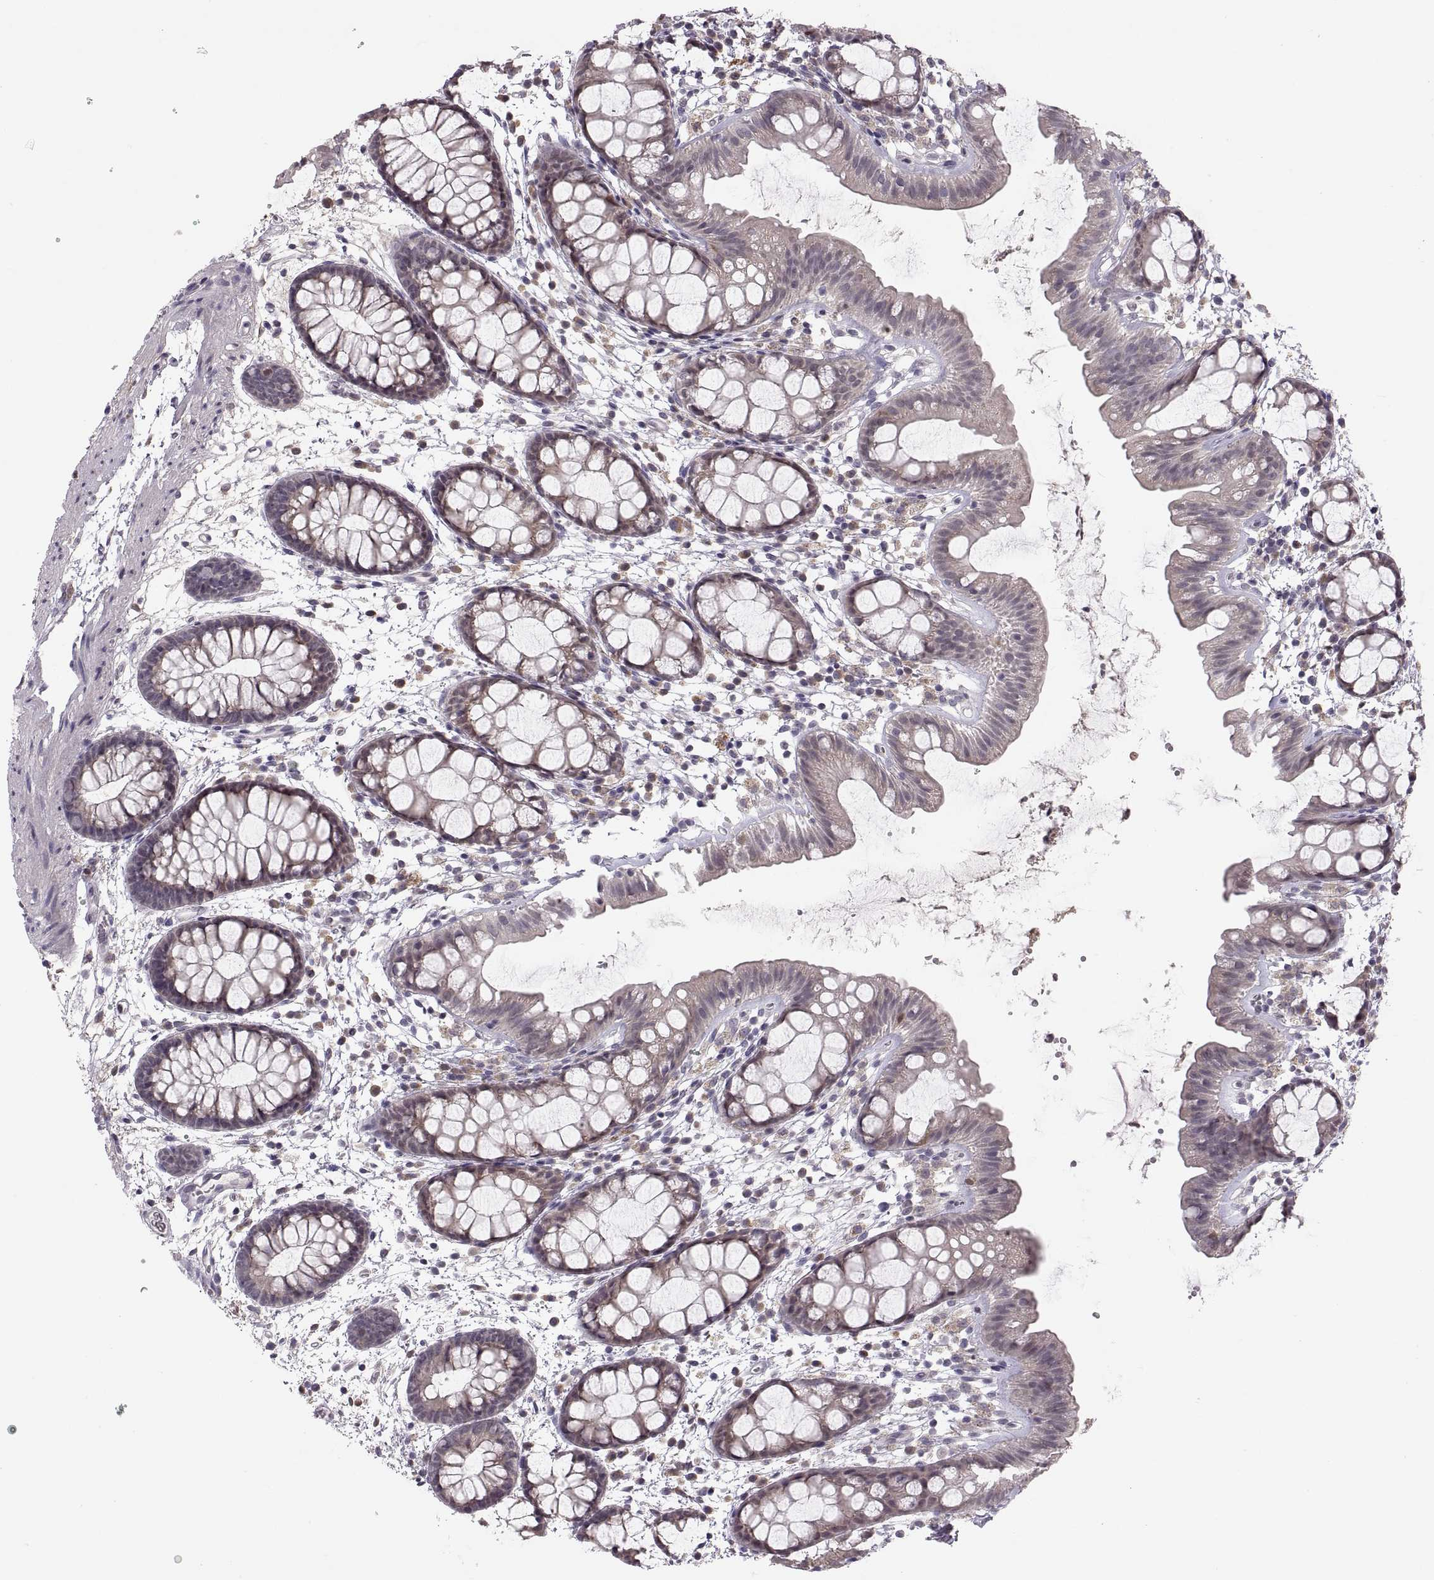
{"staining": {"intensity": "weak", "quantity": "25%-75%", "location": "cytoplasmic/membranous"}, "tissue": "rectum", "cell_type": "Glandular cells", "image_type": "normal", "snomed": [{"axis": "morphology", "description": "Normal tissue, NOS"}, {"axis": "topography", "description": "Rectum"}], "caption": "Brown immunohistochemical staining in normal human rectum shows weak cytoplasmic/membranous staining in about 25%-75% of glandular cells.", "gene": "ADH6", "patient": {"sex": "male", "age": 57}}